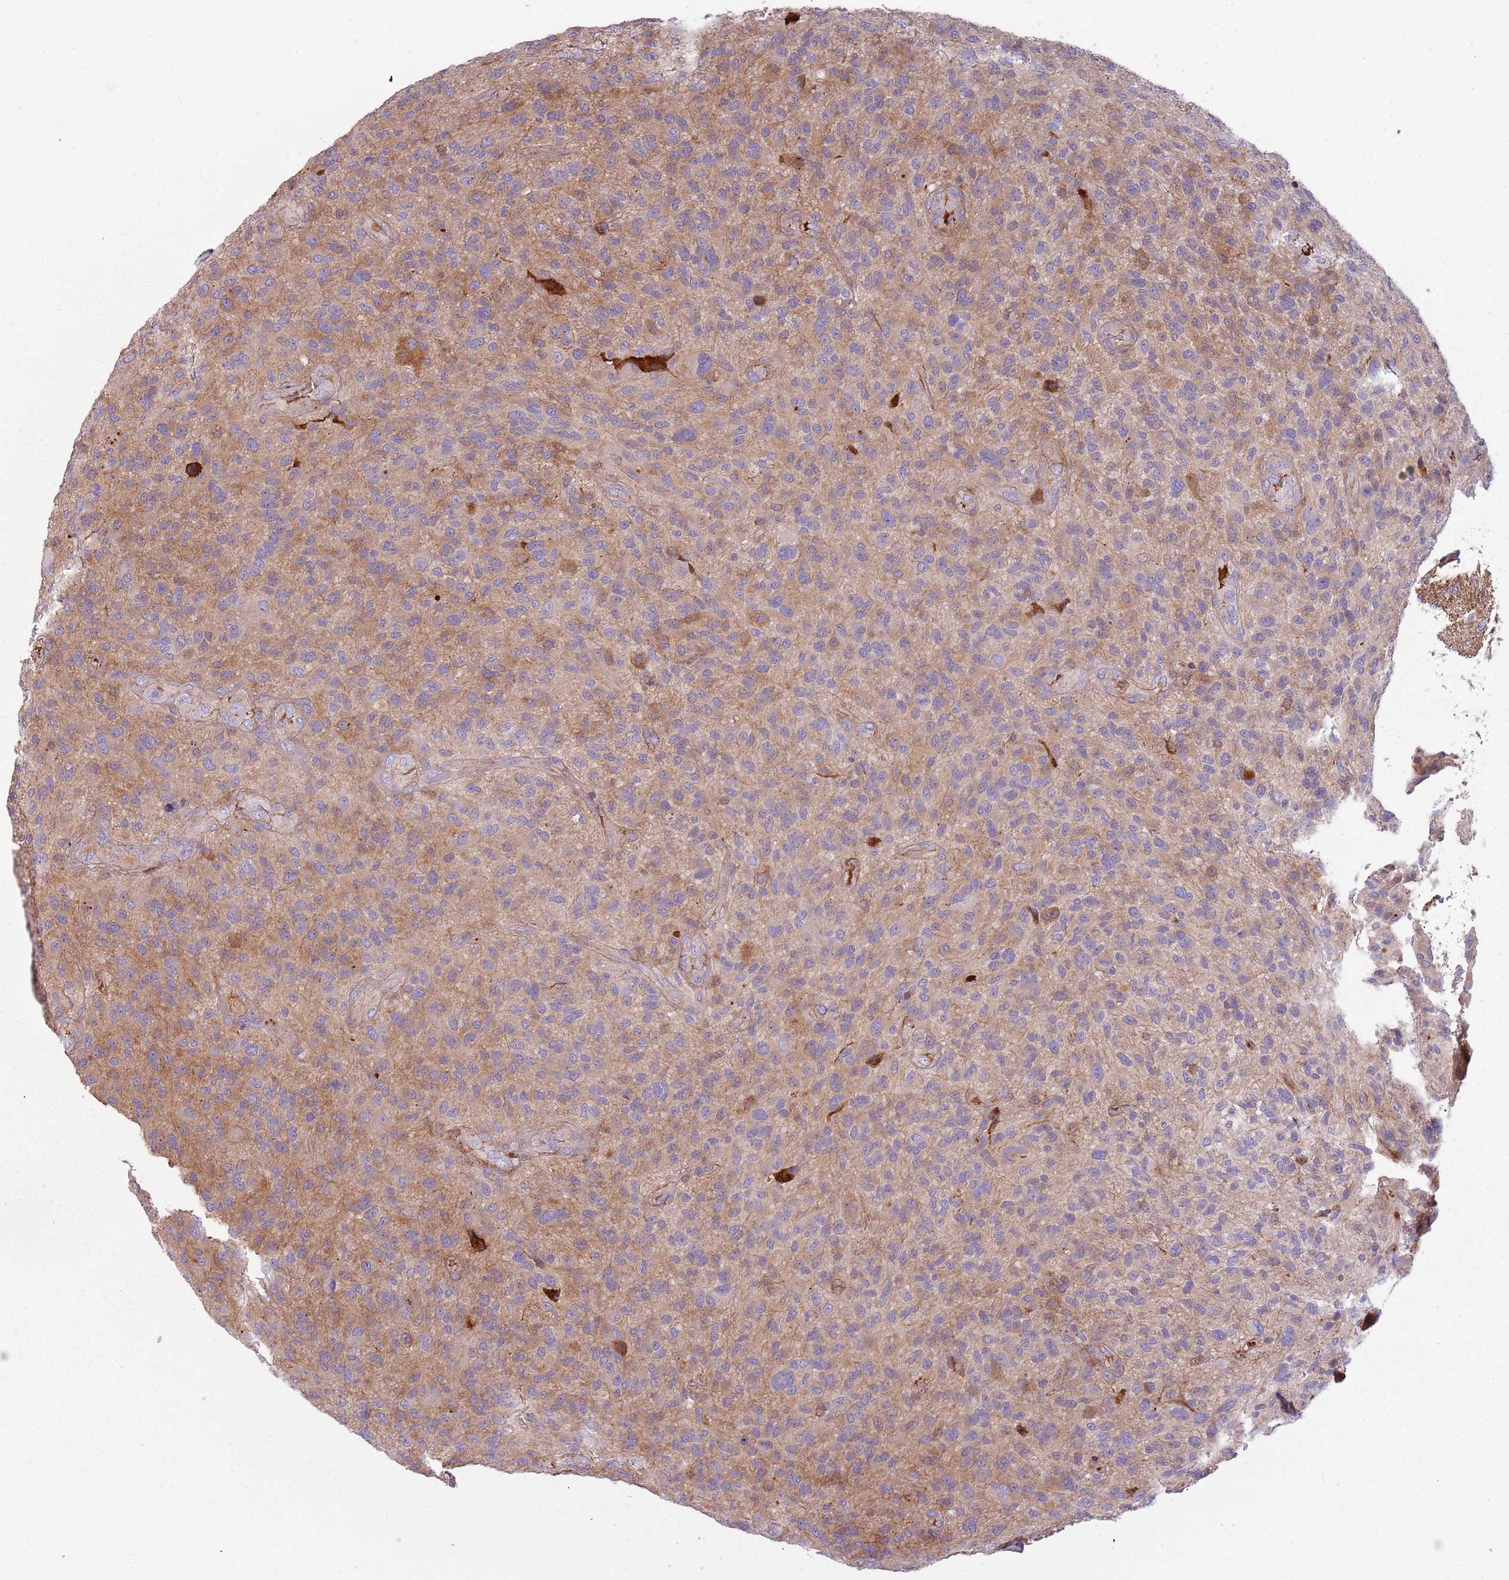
{"staining": {"intensity": "weak", "quantity": "<25%", "location": "cytoplasmic/membranous"}, "tissue": "glioma", "cell_type": "Tumor cells", "image_type": "cancer", "snomed": [{"axis": "morphology", "description": "Glioma, malignant, High grade"}, {"axis": "topography", "description": "Brain"}], "caption": "Immunohistochemistry (IHC) photomicrograph of neoplastic tissue: glioma stained with DAB shows no significant protein staining in tumor cells.", "gene": "NADK", "patient": {"sex": "male", "age": 47}}